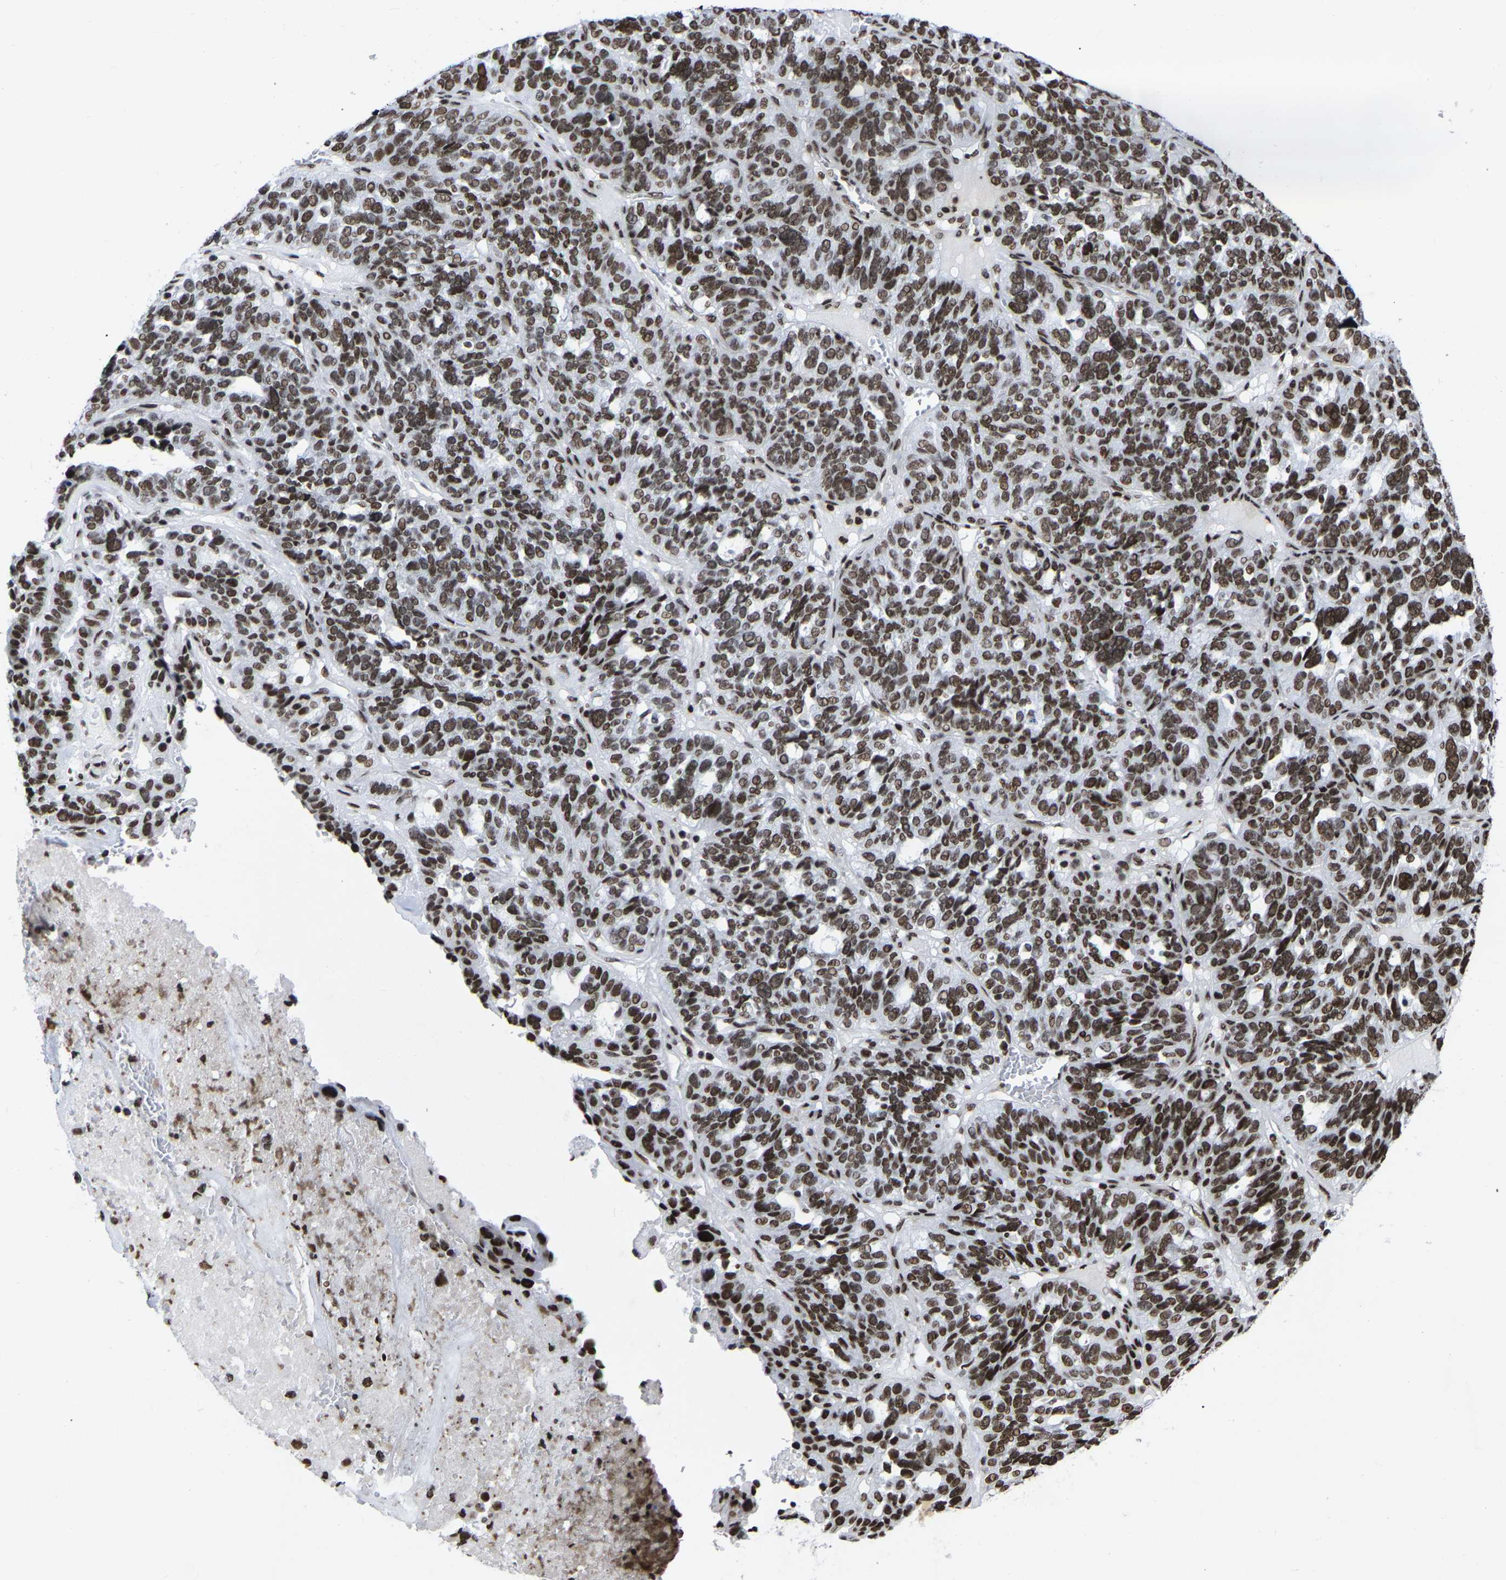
{"staining": {"intensity": "moderate", "quantity": ">75%", "location": "nuclear"}, "tissue": "ovarian cancer", "cell_type": "Tumor cells", "image_type": "cancer", "snomed": [{"axis": "morphology", "description": "Cystadenocarcinoma, serous, NOS"}, {"axis": "topography", "description": "Ovary"}], "caption": "Ovarian cancer stained for a protein (brown) shows moderate nuclear positive positivity in about >75% of tumor cells.", "gene": "PRCC", "patient": {"sex": "female", "age": 59}}